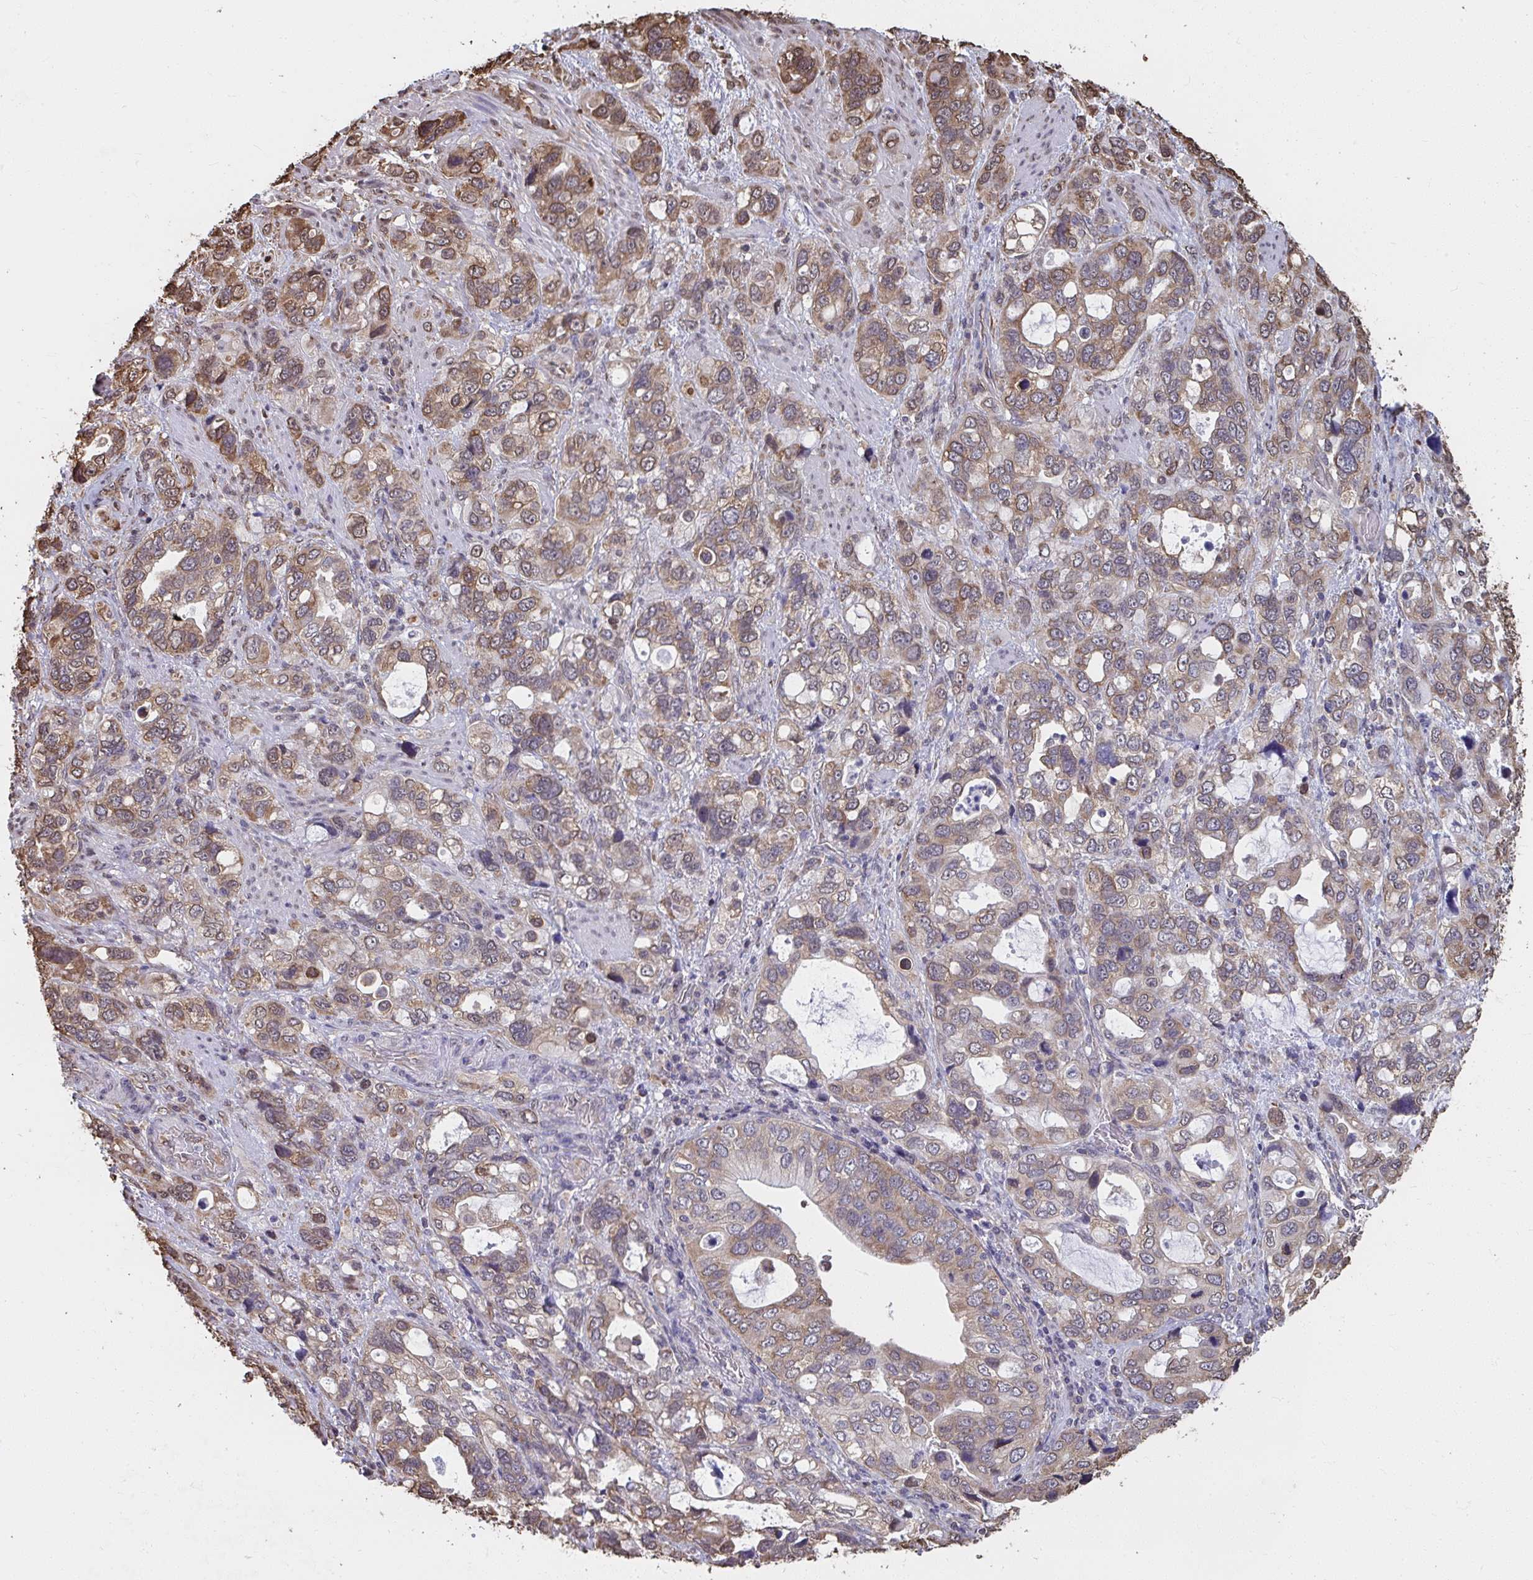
{"staining": {"intensity": "moderate", "quantity": ">75%", "location": "cytoplasmic/membranous"}, "tissue": "stomach cancer", "cell_type": "Tumor cells", "image_type": "cancer", "snomed": [{"axis": "morphology", "description": "Adenocarcinoma, NOS"}, {"axis": "topography", "description": "Stomach, upper"}], "caption": "Stomach cancer (adenocarcinoma) stained with a brown dye demonstrates moderate cytoplasmic/membranous positive positivity in about >75% of tumor cells.", "gene": "SYNCRIP", "patient": {"sex": "female", "age": 81}}